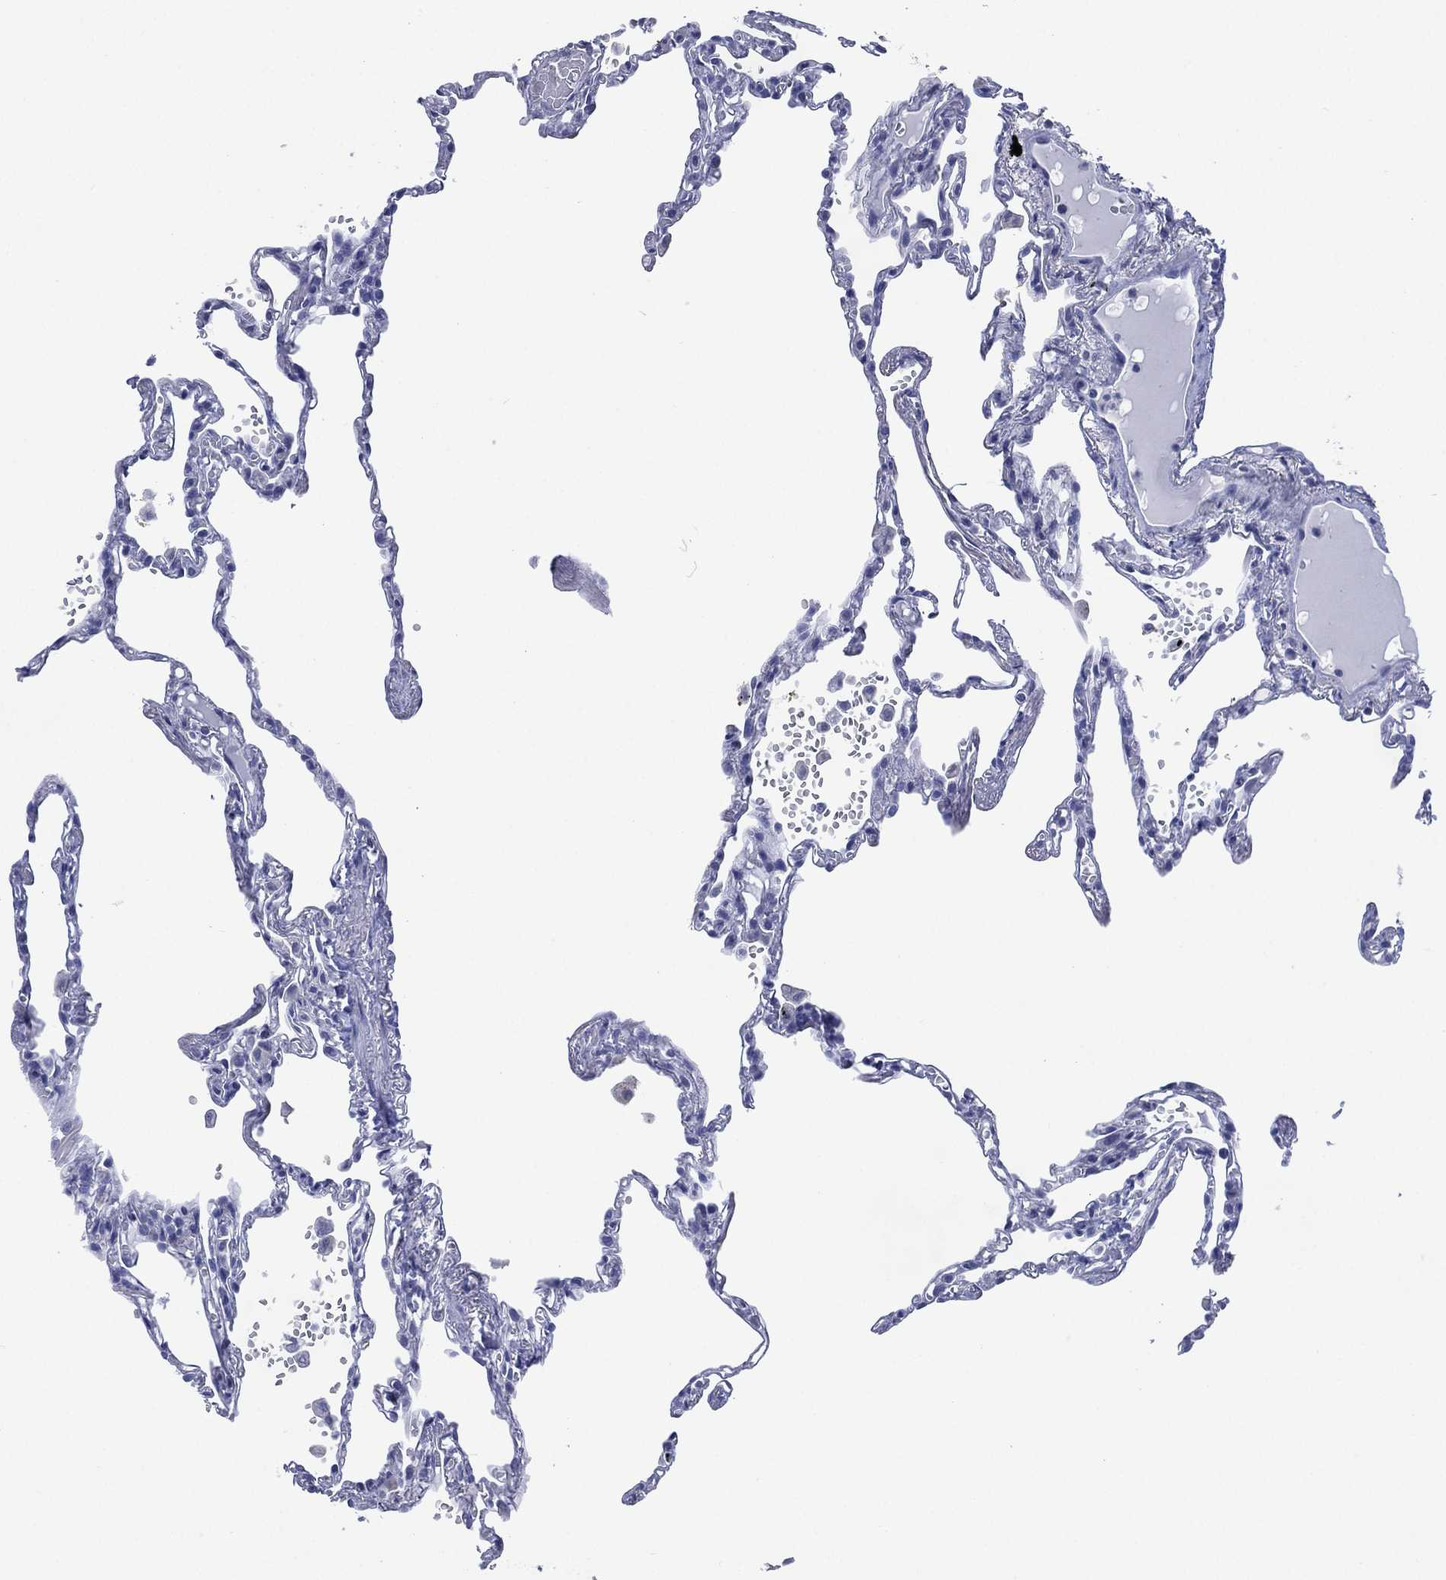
{"staining": {"intensity": "negative", "quantity": "none", "location": "none"}, "tissue": "lung", "cell_type": "Alveolar cells", "image_type": "normal", "snomed": [{"axis": "morphology", "description": "Normal tissue, NOS"}, {"axis": "topography", "description": "Lung"}], "caption": "An image of human lung is negative for staining in alveolar cells. (Brightfield microscopy of DAB (3,3'-diaminobenzidine) immunohistochemistry (IHC) at high magnification).", "gene": "TMEM247", "patient": {"sex": "male", "age": 78}}